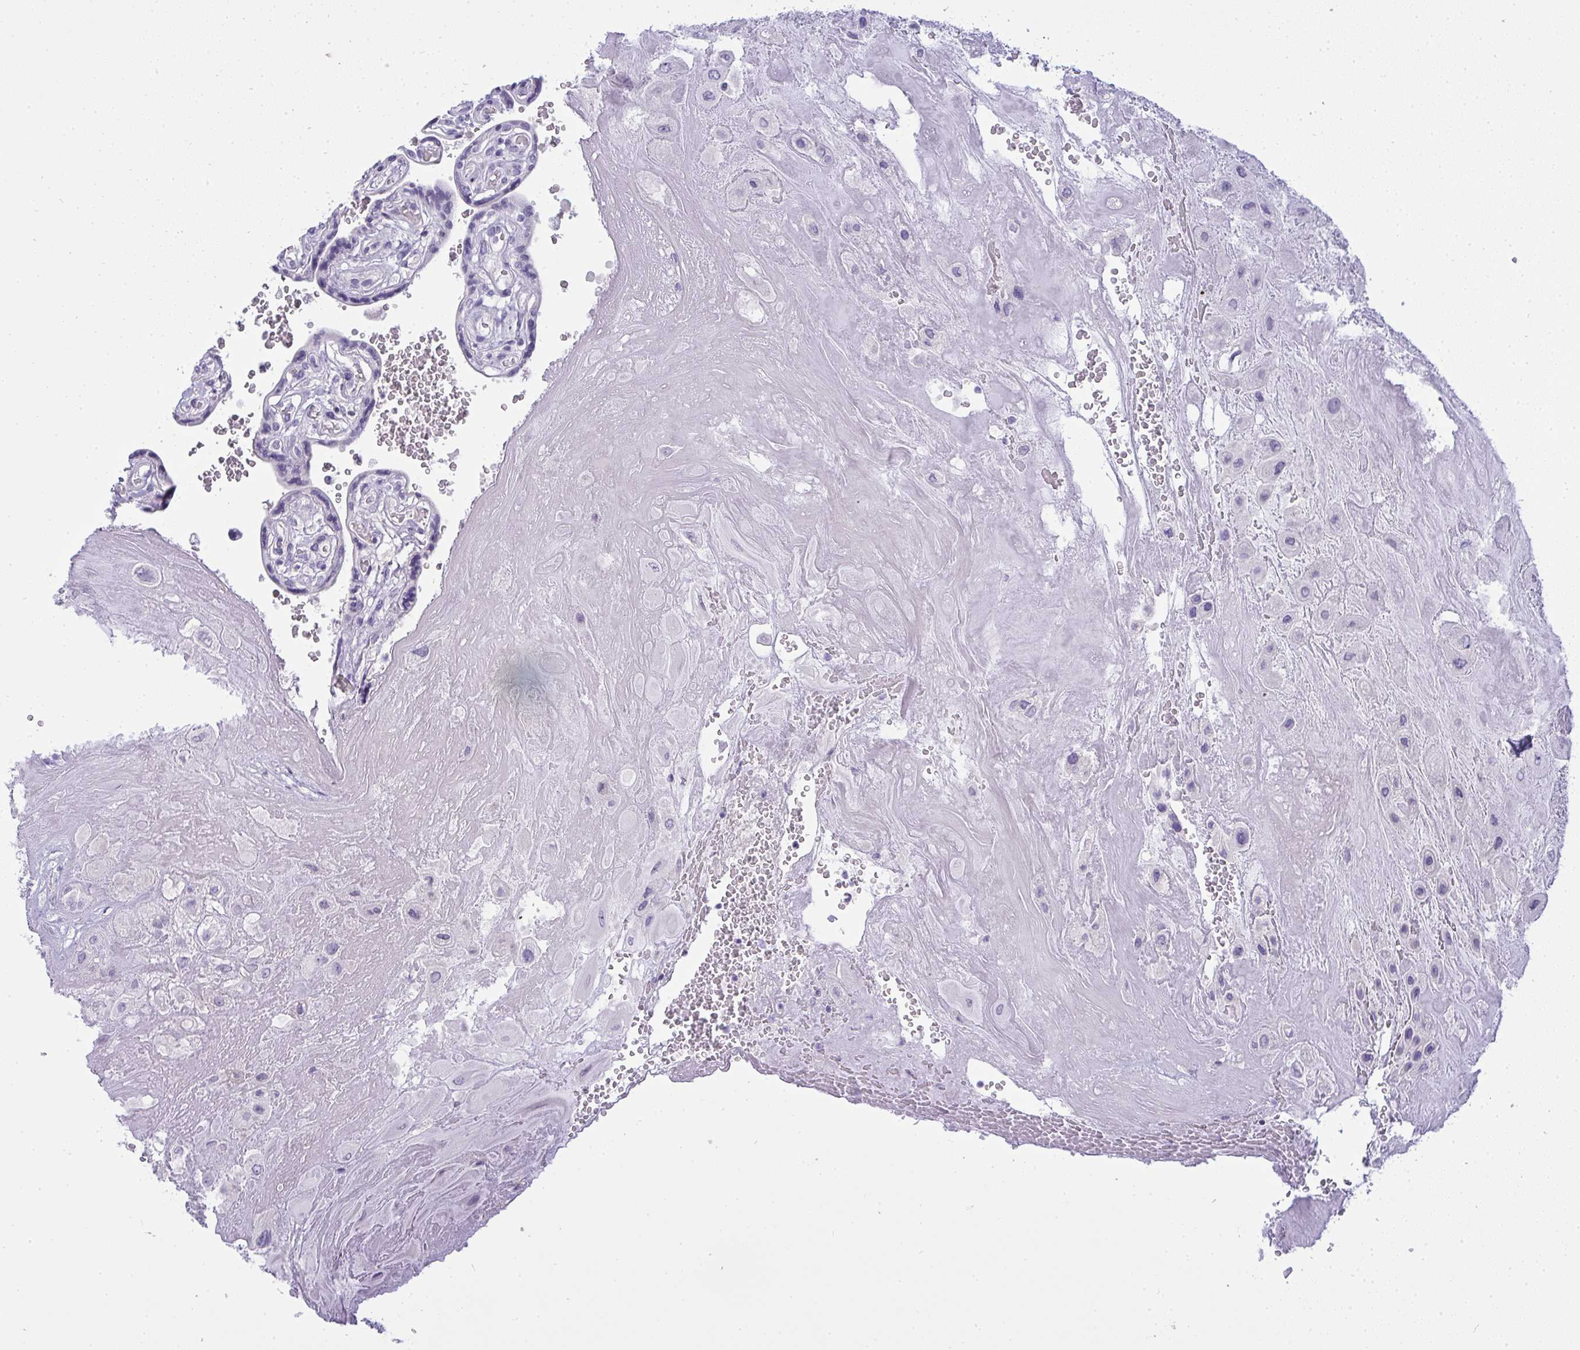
{"staining": {"intensity": "negative", "quantity": "none", "location": "none"}, "tissue": "placenta", "cell_type": "Decidual cells", "image_type": "normal", "snomed": [{"axis": "morphology", "description": "Normal tissue, NOS"}, {"axis": "topography", "description": "Placenta"}], "caption": "This is an immunohistochemistry (IHC) image of normal placenta. There is no staining in decidual cells.", "gene": "GSDMB", "patient": {"sex": "female", "age": 32}}